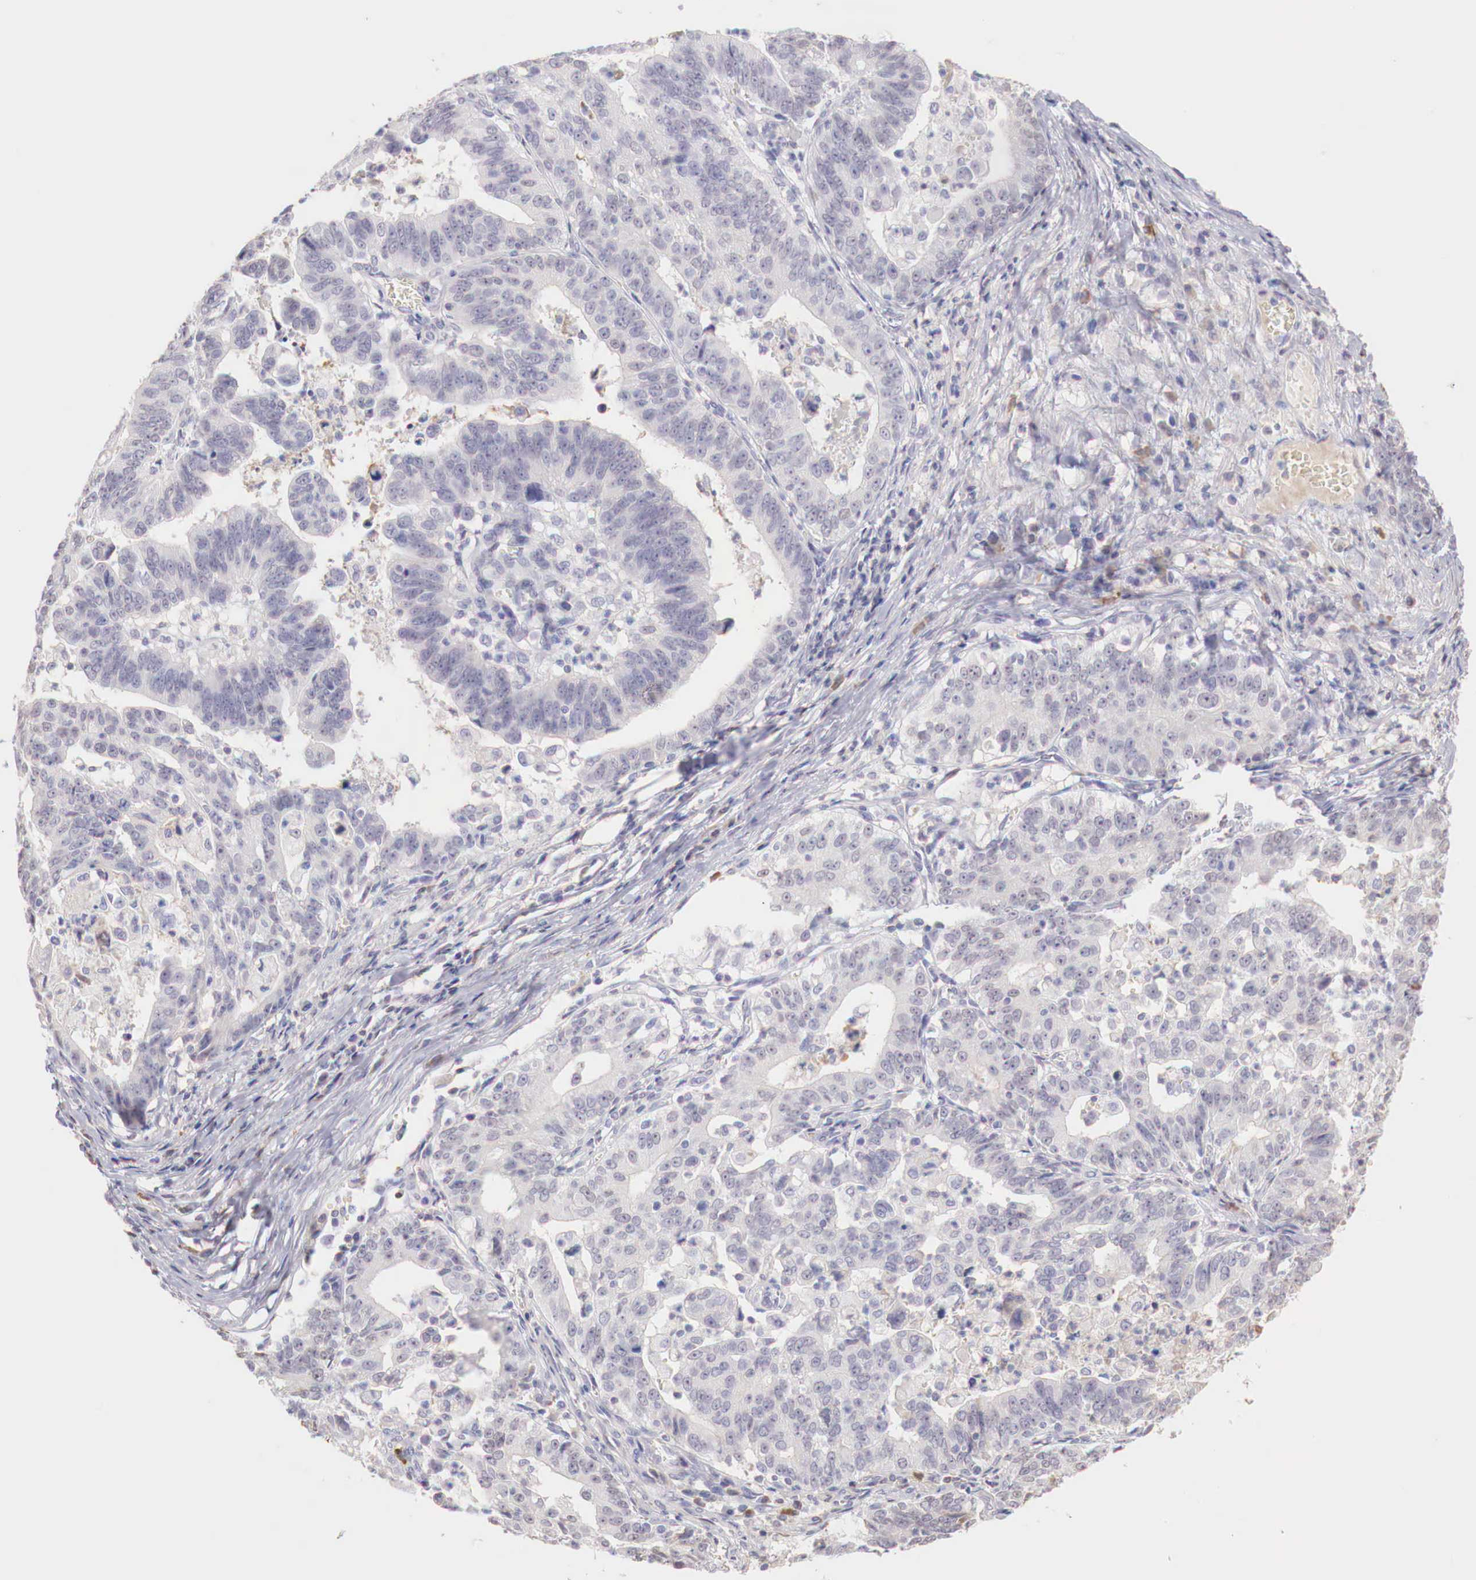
{"staining": {"intensity": "negative", "quantity": "none", "location": "none"}, "tissue": "stomach cancer", "cell_type": "Tumor cells", "image_type": "cancer", "snomed": [{"axis": "morphology", "description": "Adenocarcinoma, NOS"}, {"axis": "topography", "description": "Stomach, upper"}], "caption": "Stomach adenocarcinoma stained for a protein using immunohistochemistry (IHC) shows no staining tumor cells.", "gene": "XPNPEP2", "patient": {"sex": "female", "age": 50}}